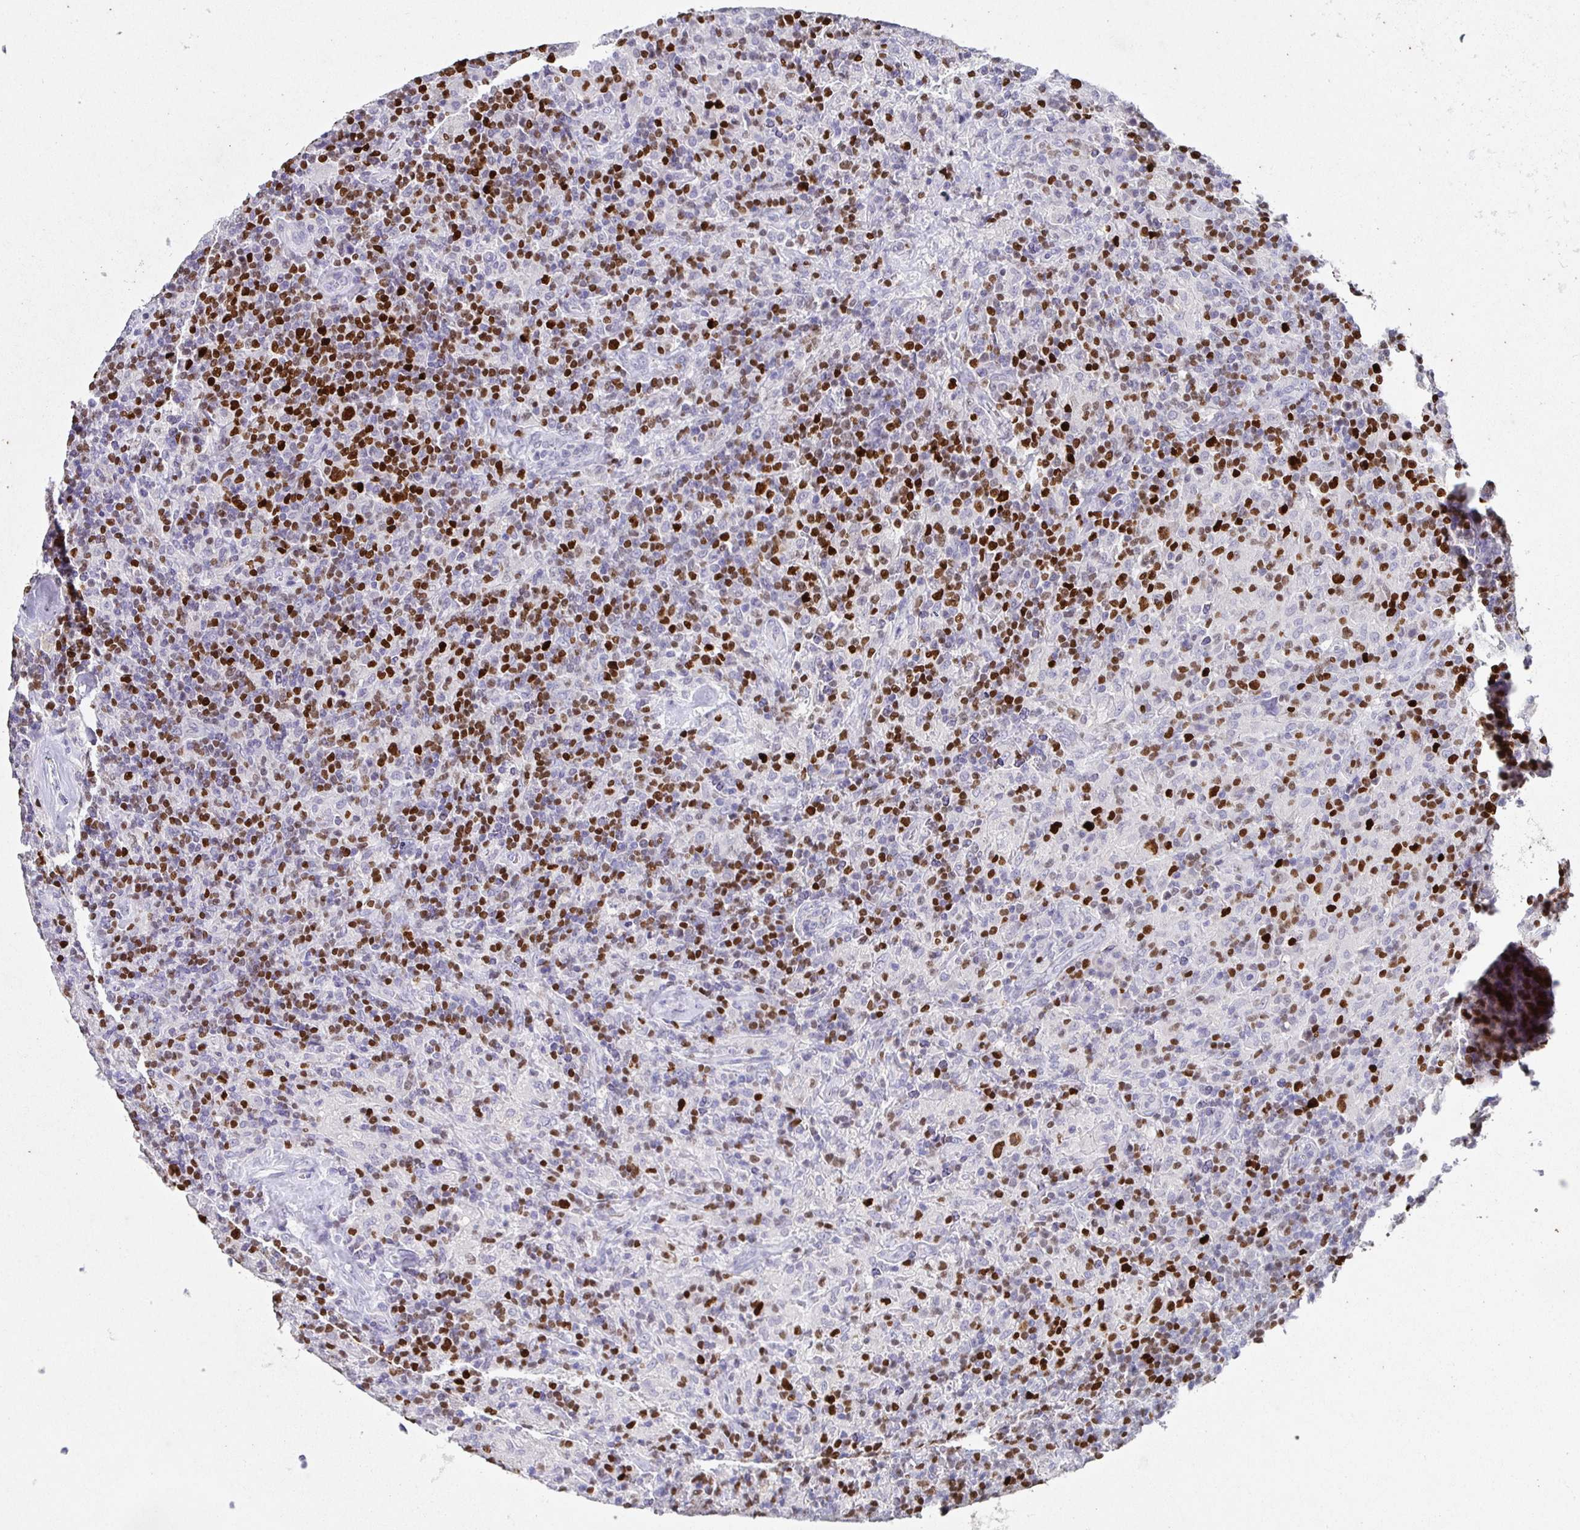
{"staining": {"intensity": "negative", "quantity": "none", "location": "none"}, "tissue": "lymphoma", "cell_type": "Tumor cells", "image_type": "cancer", "snomed": [{"axis": "morphology", "description": "Hodgkin's disease, NOS"}, {"axis": "topography", "description": "Lymph node"}], "caption": "A histopathology image of human Hodgkin's disease is negative for staining in tumor cells.", "gene": "SATB1", "patient": {"sex": "male", "age": 70}}